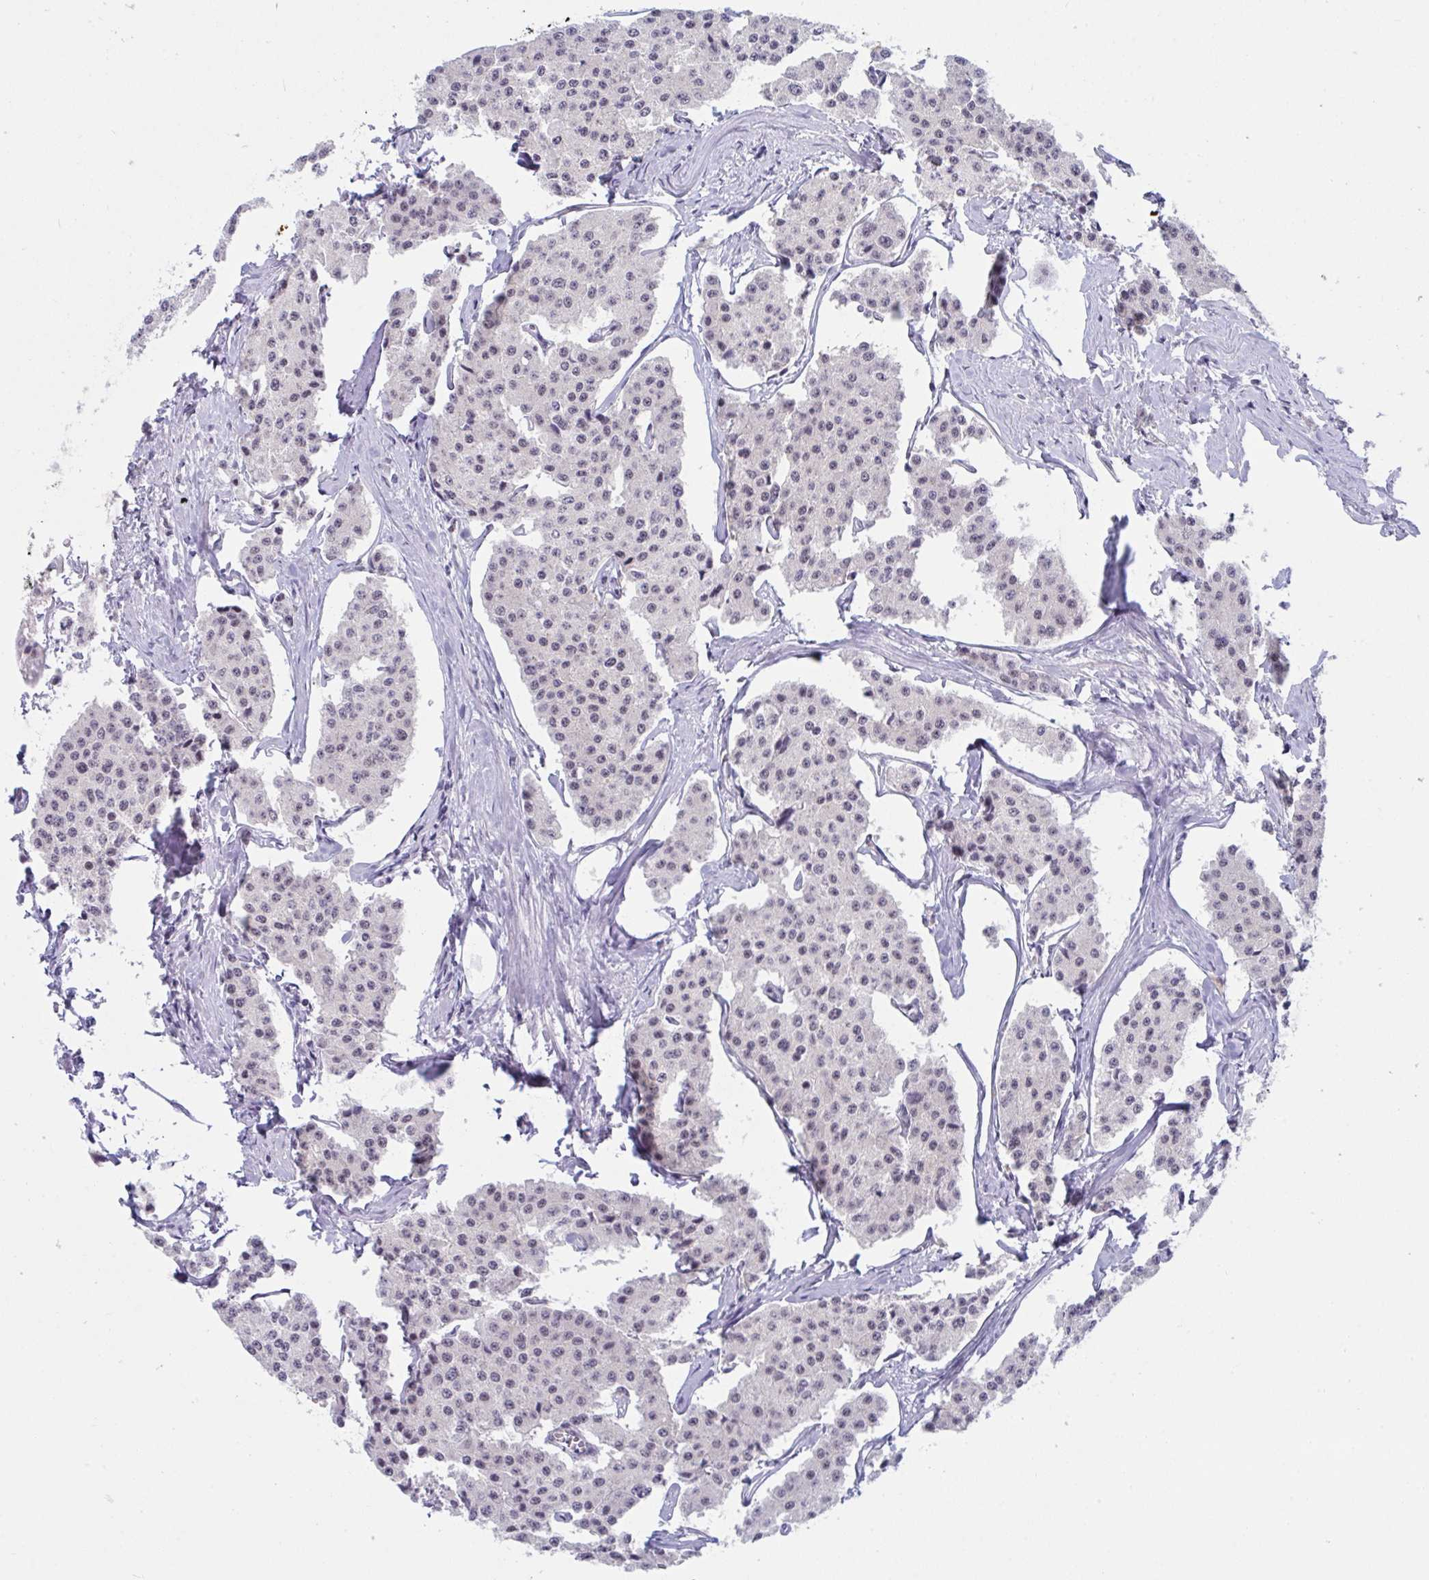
{"staining": {"intensity": "negative", "quantity": "none", "location": "none"}, "tissue": "carcinoid", "cell_type": "Tumor cells", "image_type": "cancer", "snomed": [{"axis": "morphology", "description": "Carcinoid, malignant, NOS"}, {"axis": "topography", "description": "Small intestine"}], "caption": "An image of carcinoid (malignant) stained for a protein demonstrates no brown staining in tumor cells.", "gene": "PRR14", "patient": {"sex": "female", "age": 65}}